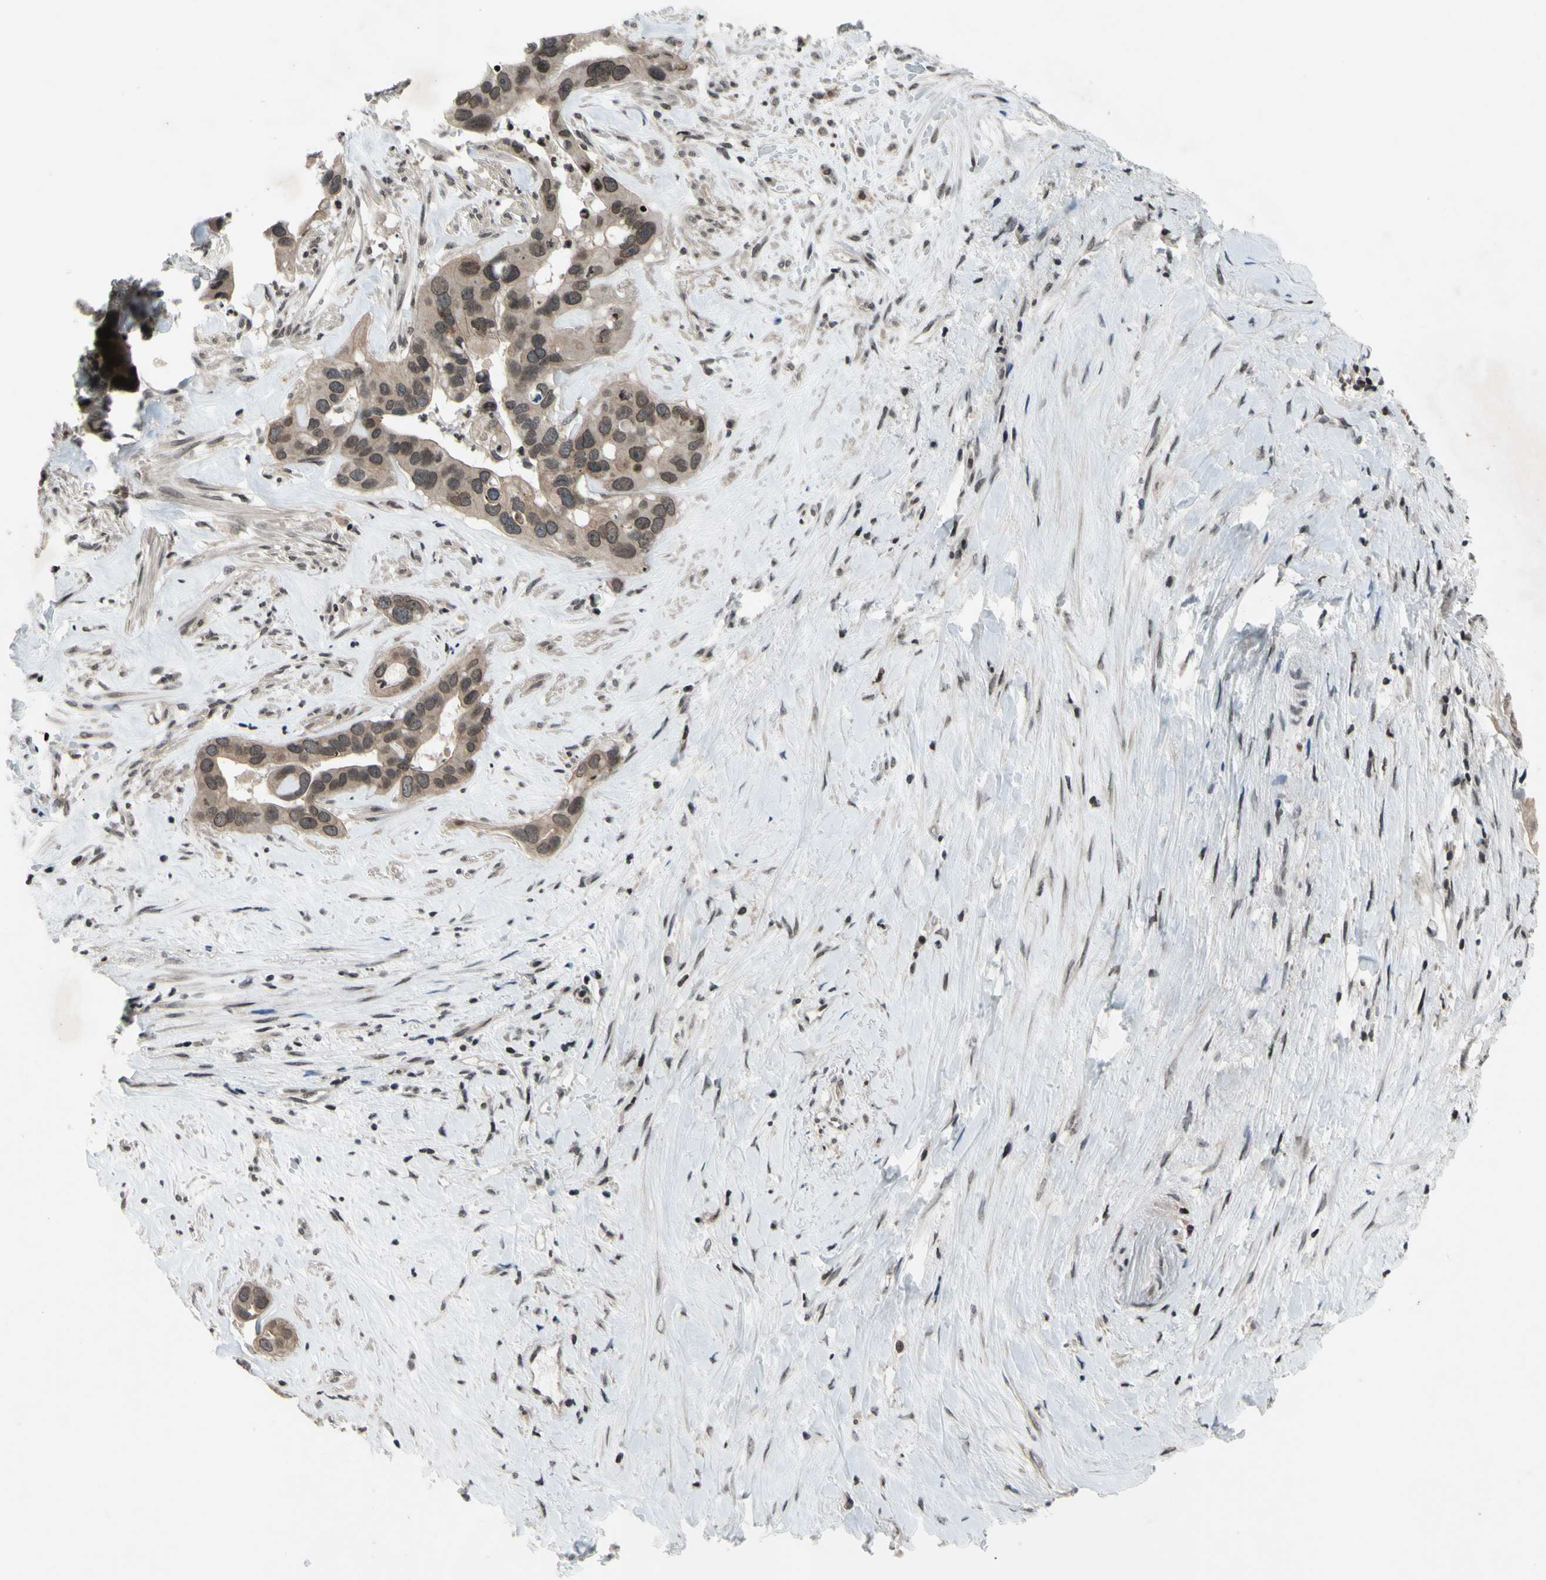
{"staining": {"intensity": "weak", "quantity": "25%-75%", "location": "cytoplasmic/membranous,nuclear"}, "tissue": "liver cancer", "cell_type": "Tumor cells", "image_type": "cancer", "snomed": [{"axis": "morphology", "description": "Cholangiocarcinoma"}, {"axis": "topography", "description": "Liver"}], "caption": "Immunohistochemical staining of liver cholangiocarcinoma exhibits weak cytoplasmic/membranous and nuclear protein positivity in approximately 25%-75% of tumor cells.", "gene": "XPO1", "patient": {"sex": "female", "age": 65}}